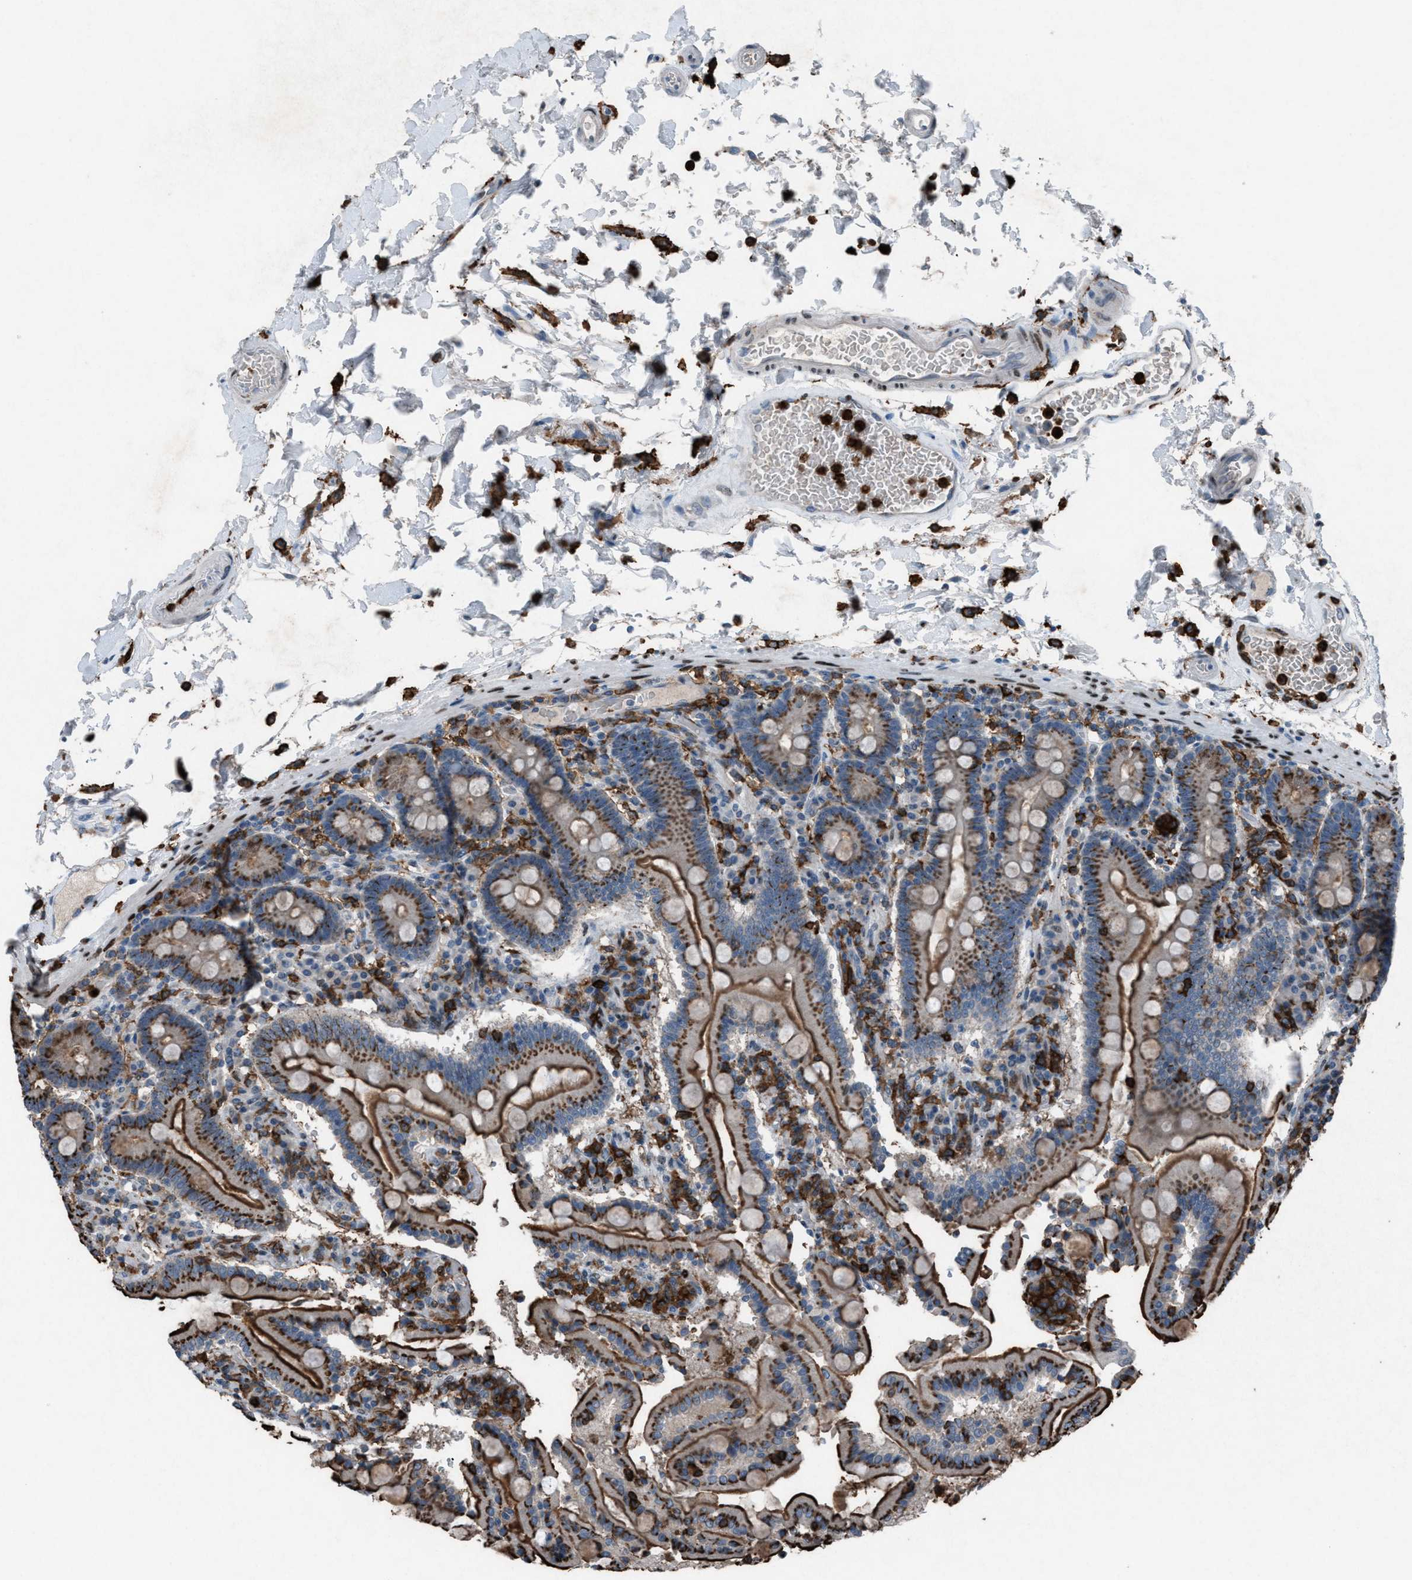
{"staining": {"intensity": "moderate", "quantity": "25%-75%", "location": "cytoplasmic/membranous"}, "tissue": "duodenum", "cell_type": "Glandular cells", "image_type": "normal", "snomed": [{"axis": "morphology", "description": "Normal tissue, NOS"}, {"axis": "topography", "description": "Small intestine, NOS"}], "caption": "A micrograph showing moderate cytoplasmic/membranous expression in approximately 25%-75% of glandular cells in benign duodenum, as visualized by brown immunohistochemical staining.", "gene": "FCER1G", "patient": {"sex": "female", "age": 71}}